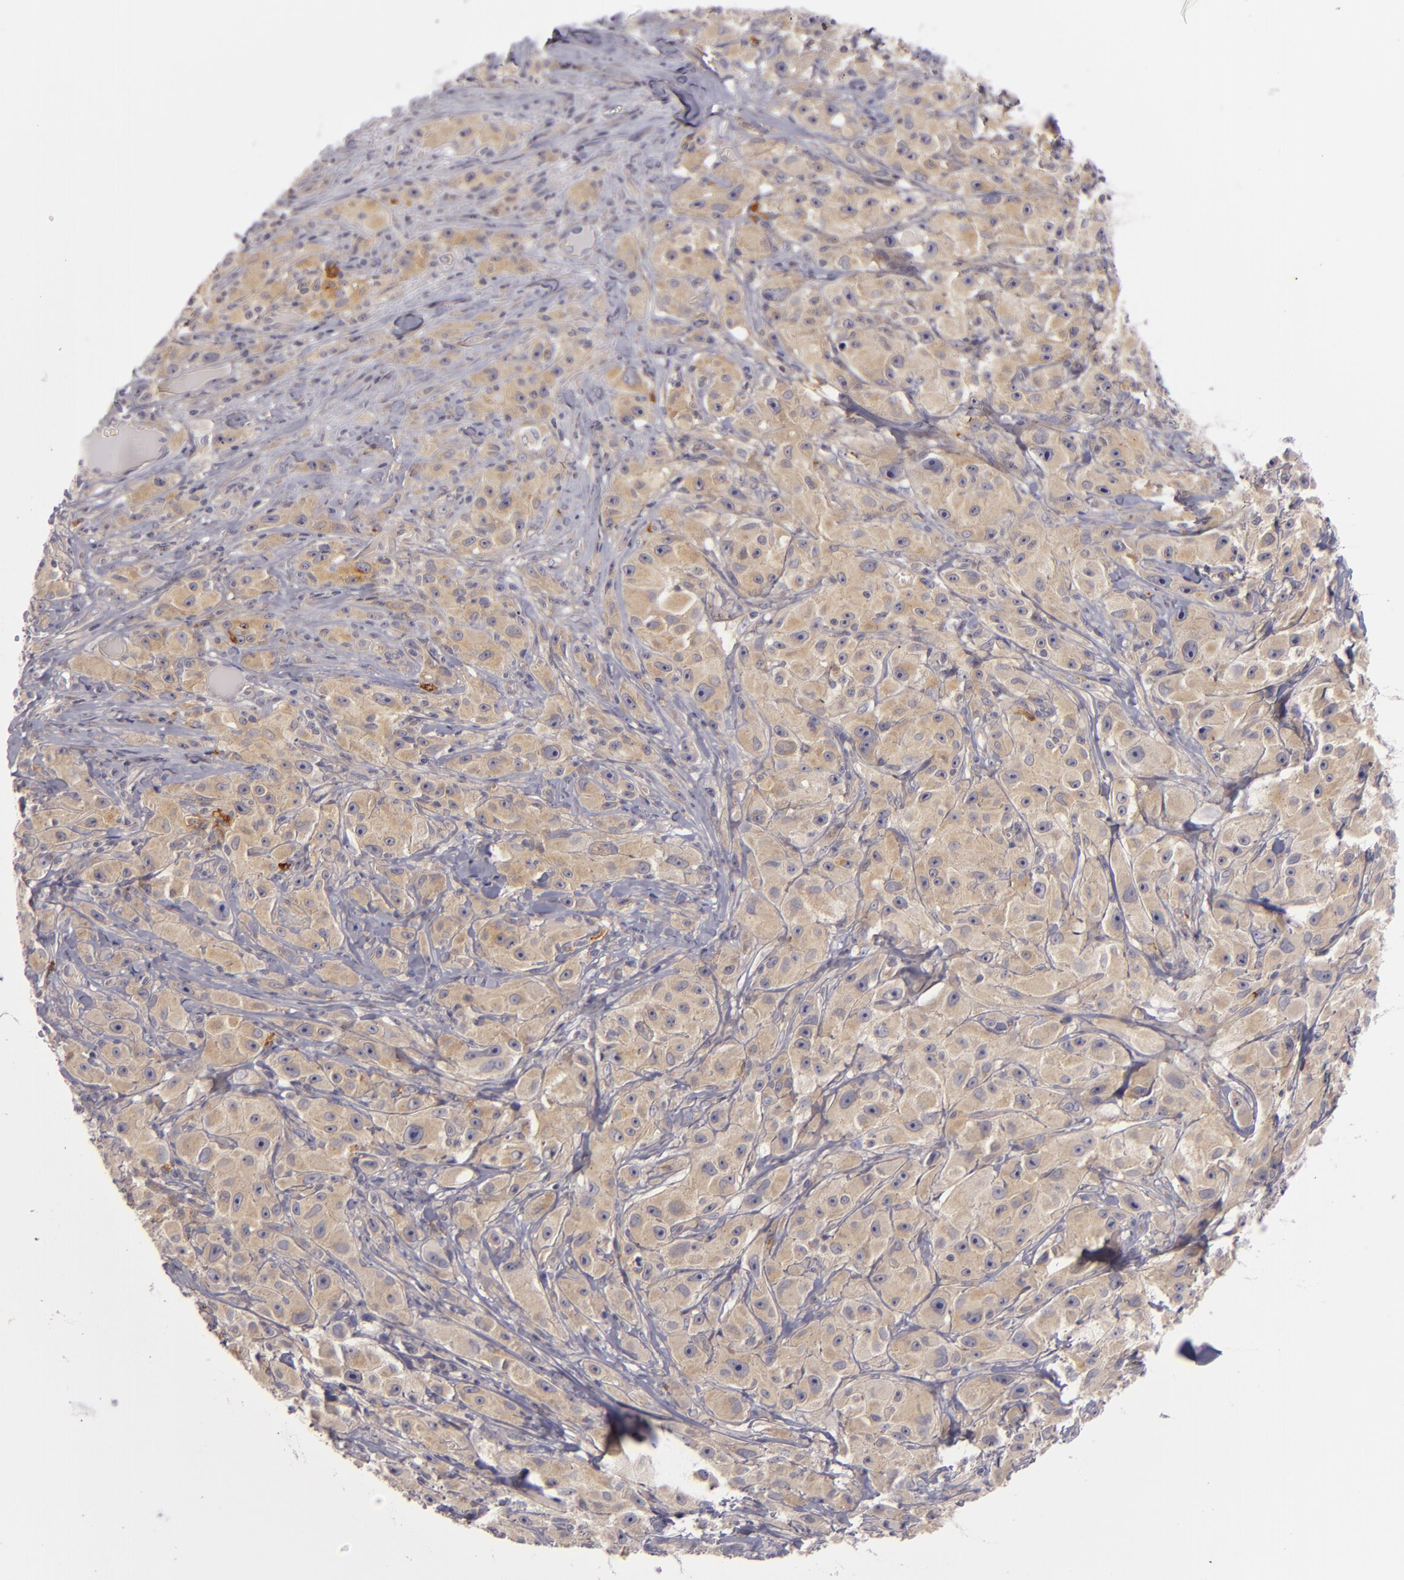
{"staining": {"intensity": "weak", "quantity": ">75%", "location": "cytoplasmic/membranous"}, "tissue": "melanoma", "cell_type": "Tumor cells", "image_type": "cancer", "snomed": [{"axis": "morphology", "description": "Malignant melanoma, NOS"}, {"axis": "topography", "description": "Skin"}], "caption": "Immunohistochemical staining of melanoma demonstrates weak cytoplasmic/membranous protein staining in about >75% of tumor cells. (DAB (3,3'-diaminobenzidine) = brown stain, brightfield microscopy at high magnification).", "gene": "CD83", "patient": {"sex": "male", "age": 56}}